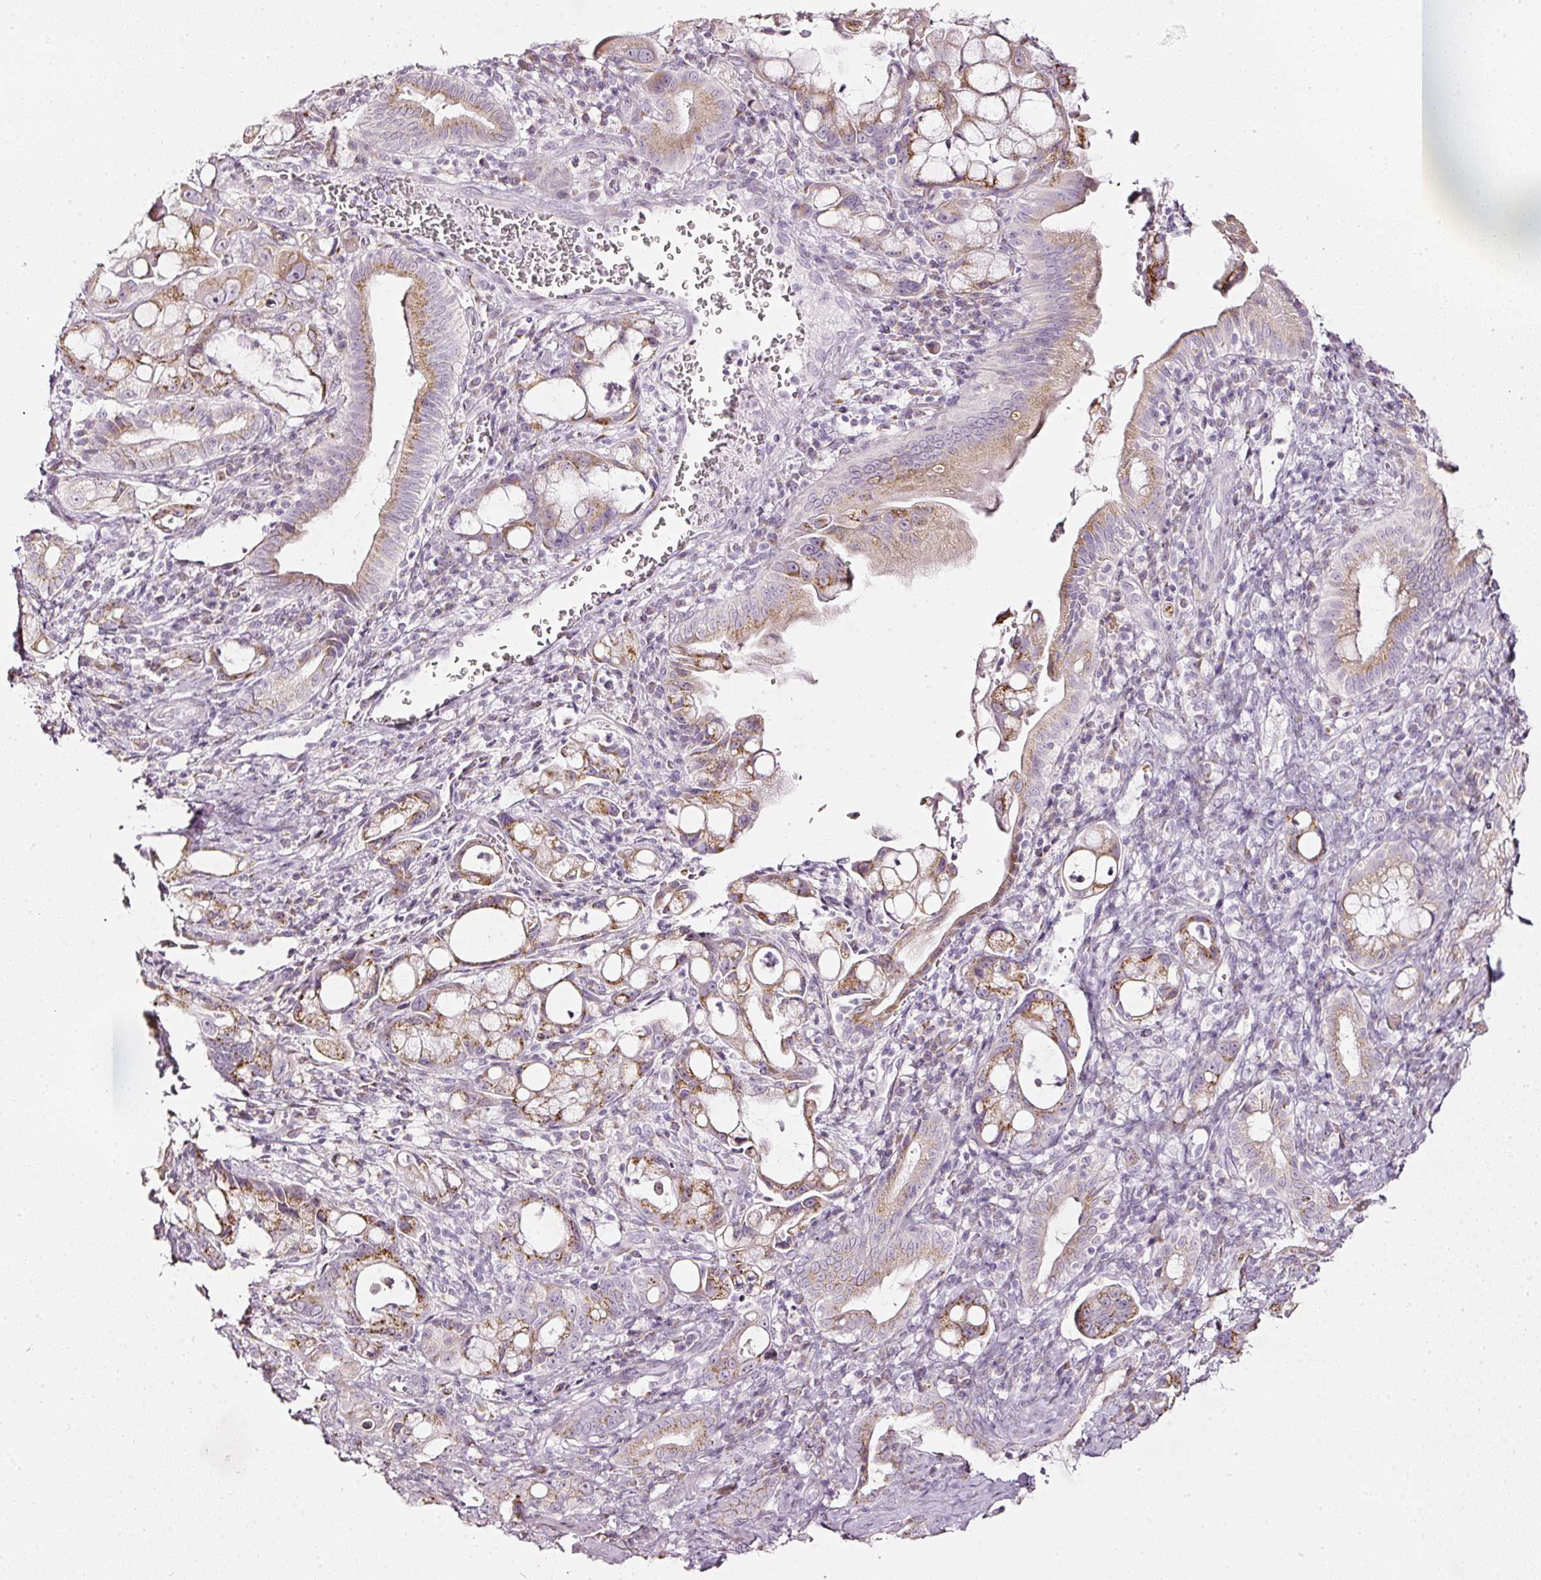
{"staining": {"intensity": "moderate", "quantity": "25%-75%", "location": "cytoplasmic/membranous"}, "tissue": "pancreatic cancer", "cell_type": "Tumor cells", "image_type": "cancer", "snomed": [{"axis": "morphology", "description": "Adenocarcinoma, NOS"}, {"axis": "topography", "description": "Pancreas"}], "caption": "A photomicrograph of pancreatic cancer (adenocarcinoma) stained for a protein displays moderate cytoplasmic/membranous brown staining in tumor cells. (DAB IHC, brown staining for protein, blue staining for nuclei).", "gene": "SDF4", "patient": {"sex": "male", "age": 68}}